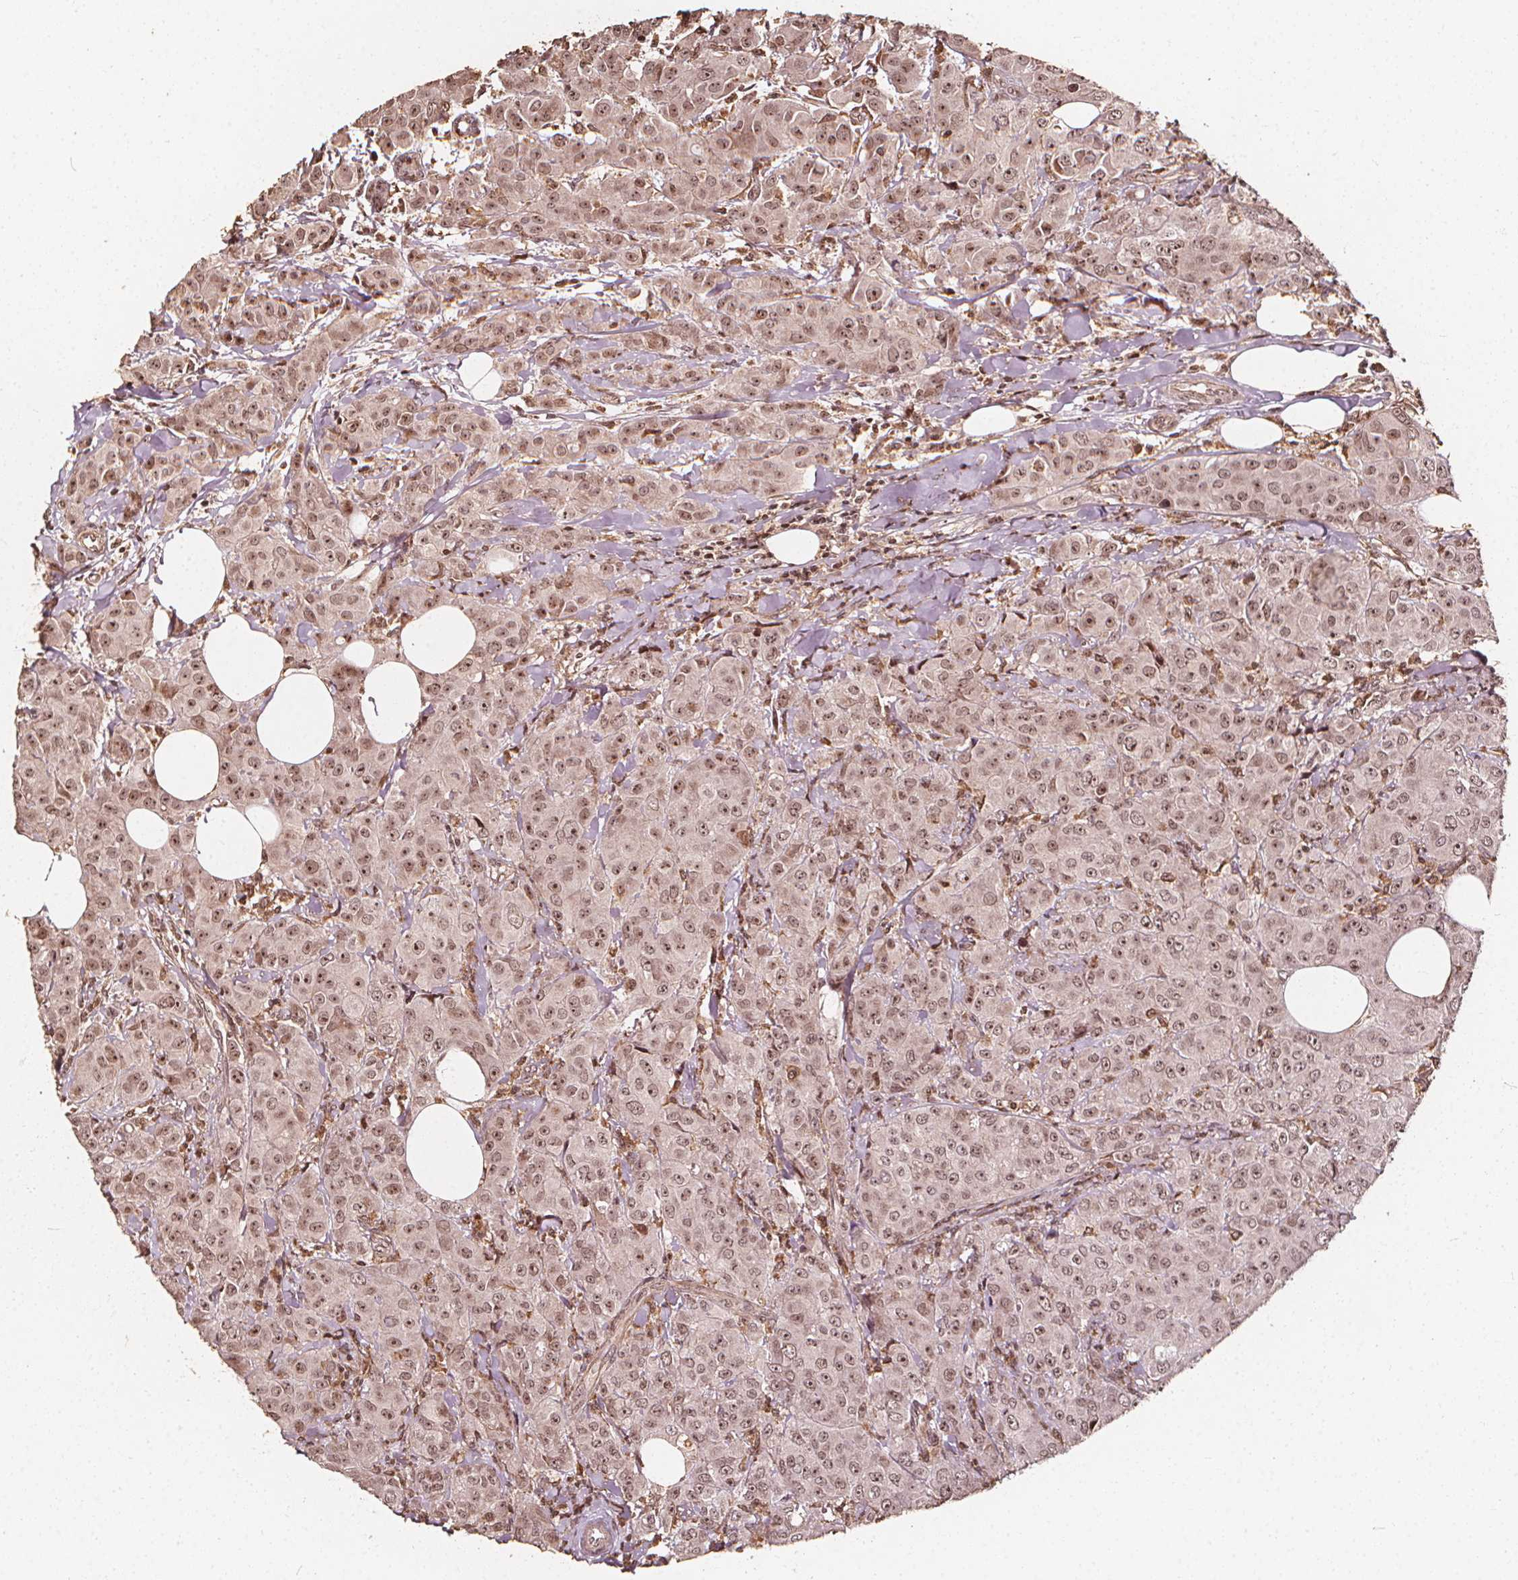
{"staining": {"intensity": "weak", "quantity": ">75%", "location": "nuclear"}, "tissue": "breast cancer", "cell_type": "Tumor cells", "image_type": "cancer", "snomed": [{"axis": "morphology", "description": "Normal tissue, NOS"}, {"axis": "morphology", "description": "Duct carcinoma"}, {"axis": "topography", "description": "Breast"}], "caption": "Protein expression by immunohistochemistry (IHC) exhibits weak nuclear positivity in about >75% of tumor cells in breast infiltrating ductal carcinoma. (Brightfield microscopy of DAB IHC at high magnification).", "gene": "EXOSC9", "patient": {"sex": "female", "age": 43}}